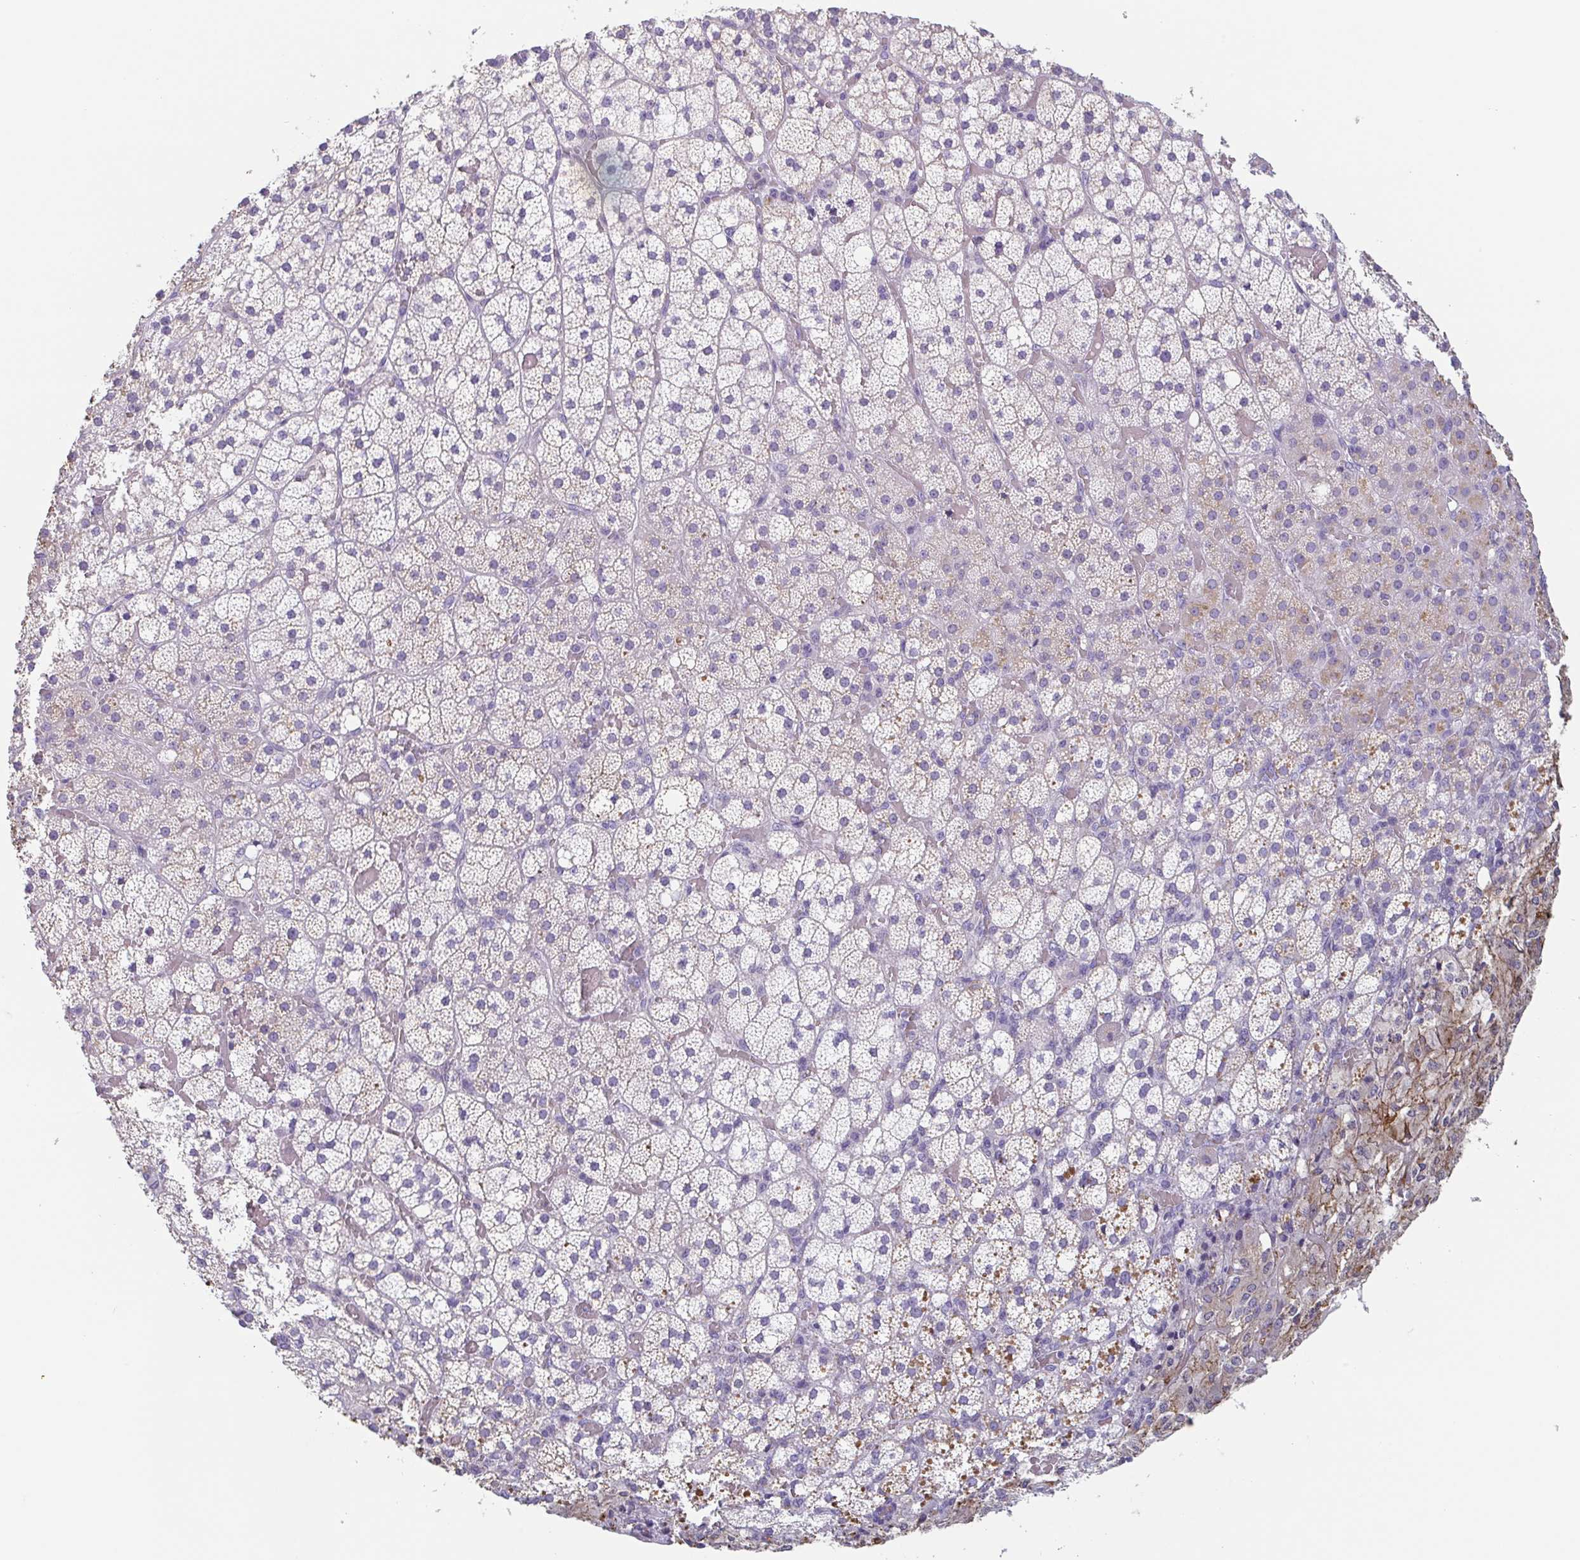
{"staining": {"intensity": "weak", "quantity": "<25%", "location": "cytoplasmic/membranous"}, "tissue": "adrenal gland", "cell_type": "Glandular cells", "image_type": "normal", "snomed": [{"axis": "morphology", "description": "Normal tissue, NOS"}, {"axis": "topography", "description": "Adrenal gland"}], "caption": "Immunohistochemistry of benign adrenal gland demonstrates no expression in glandular cells. (Stains: DAB (3,3'-diaminobenzidine) immunohistochemistry with hematoxylin counter stain, Microscopy: brightfield microscopy at high magnification).", "gene": "TAGLN3", "patient": {"sex": "male", "age": 53}}